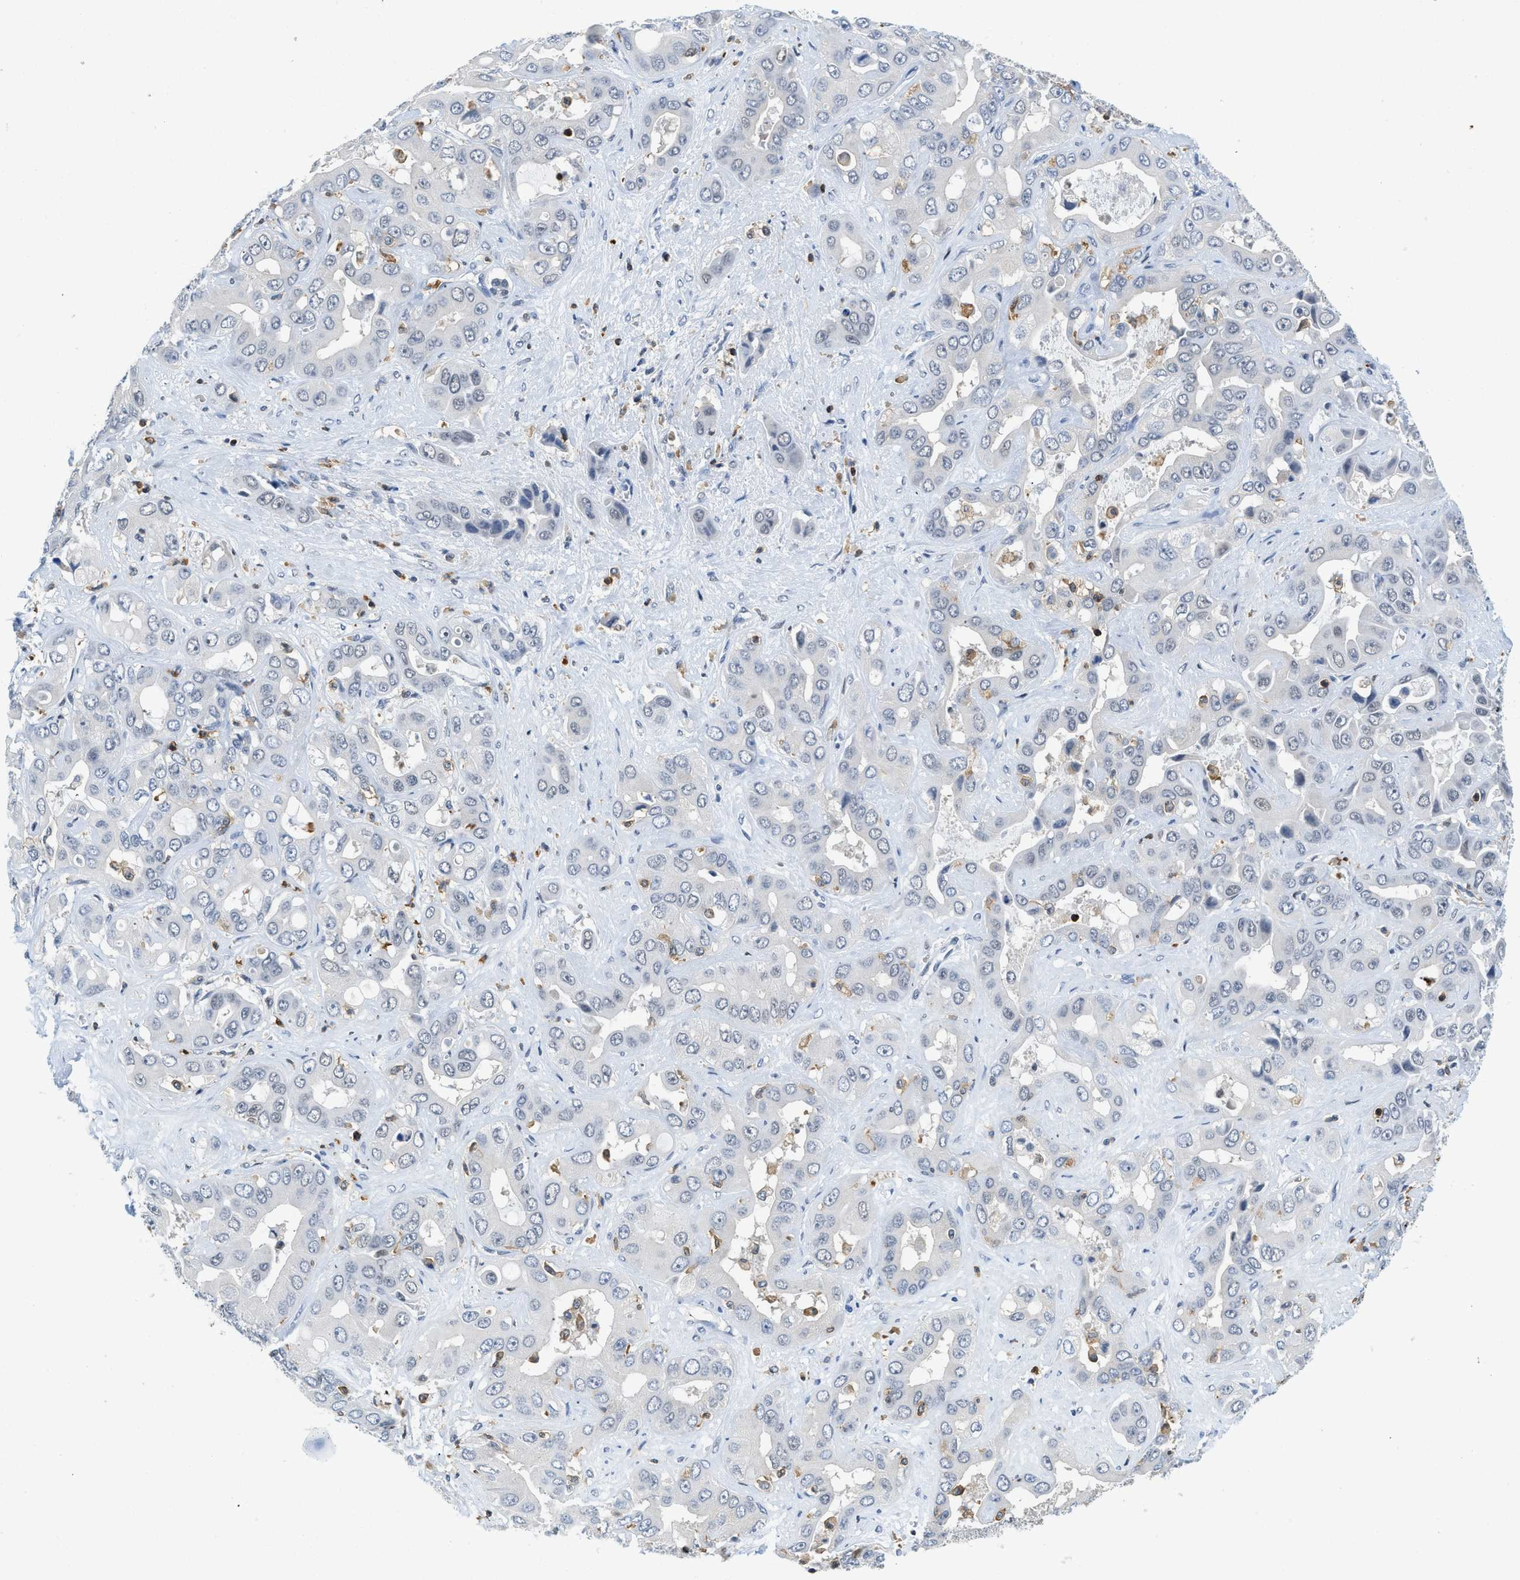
{"staining": {"intensity": "negative", "quantity": "none", "location": "none"}, "tissue": "liver cancer", "cell_type": "Tumor cells", "image_type": "cancer", "snomed": [{"axis": "morphology", "description": "Cholangiocarcinoma"}, {"axis": "topography", "description": "Liver"}], "caption": "Cholangiocarcinoma (liver) was stained to show a protein in brown. There is no significant staining in tumor cells.", "gene": "FAM151A", "patient": {"sex": "female", "age": 52}}